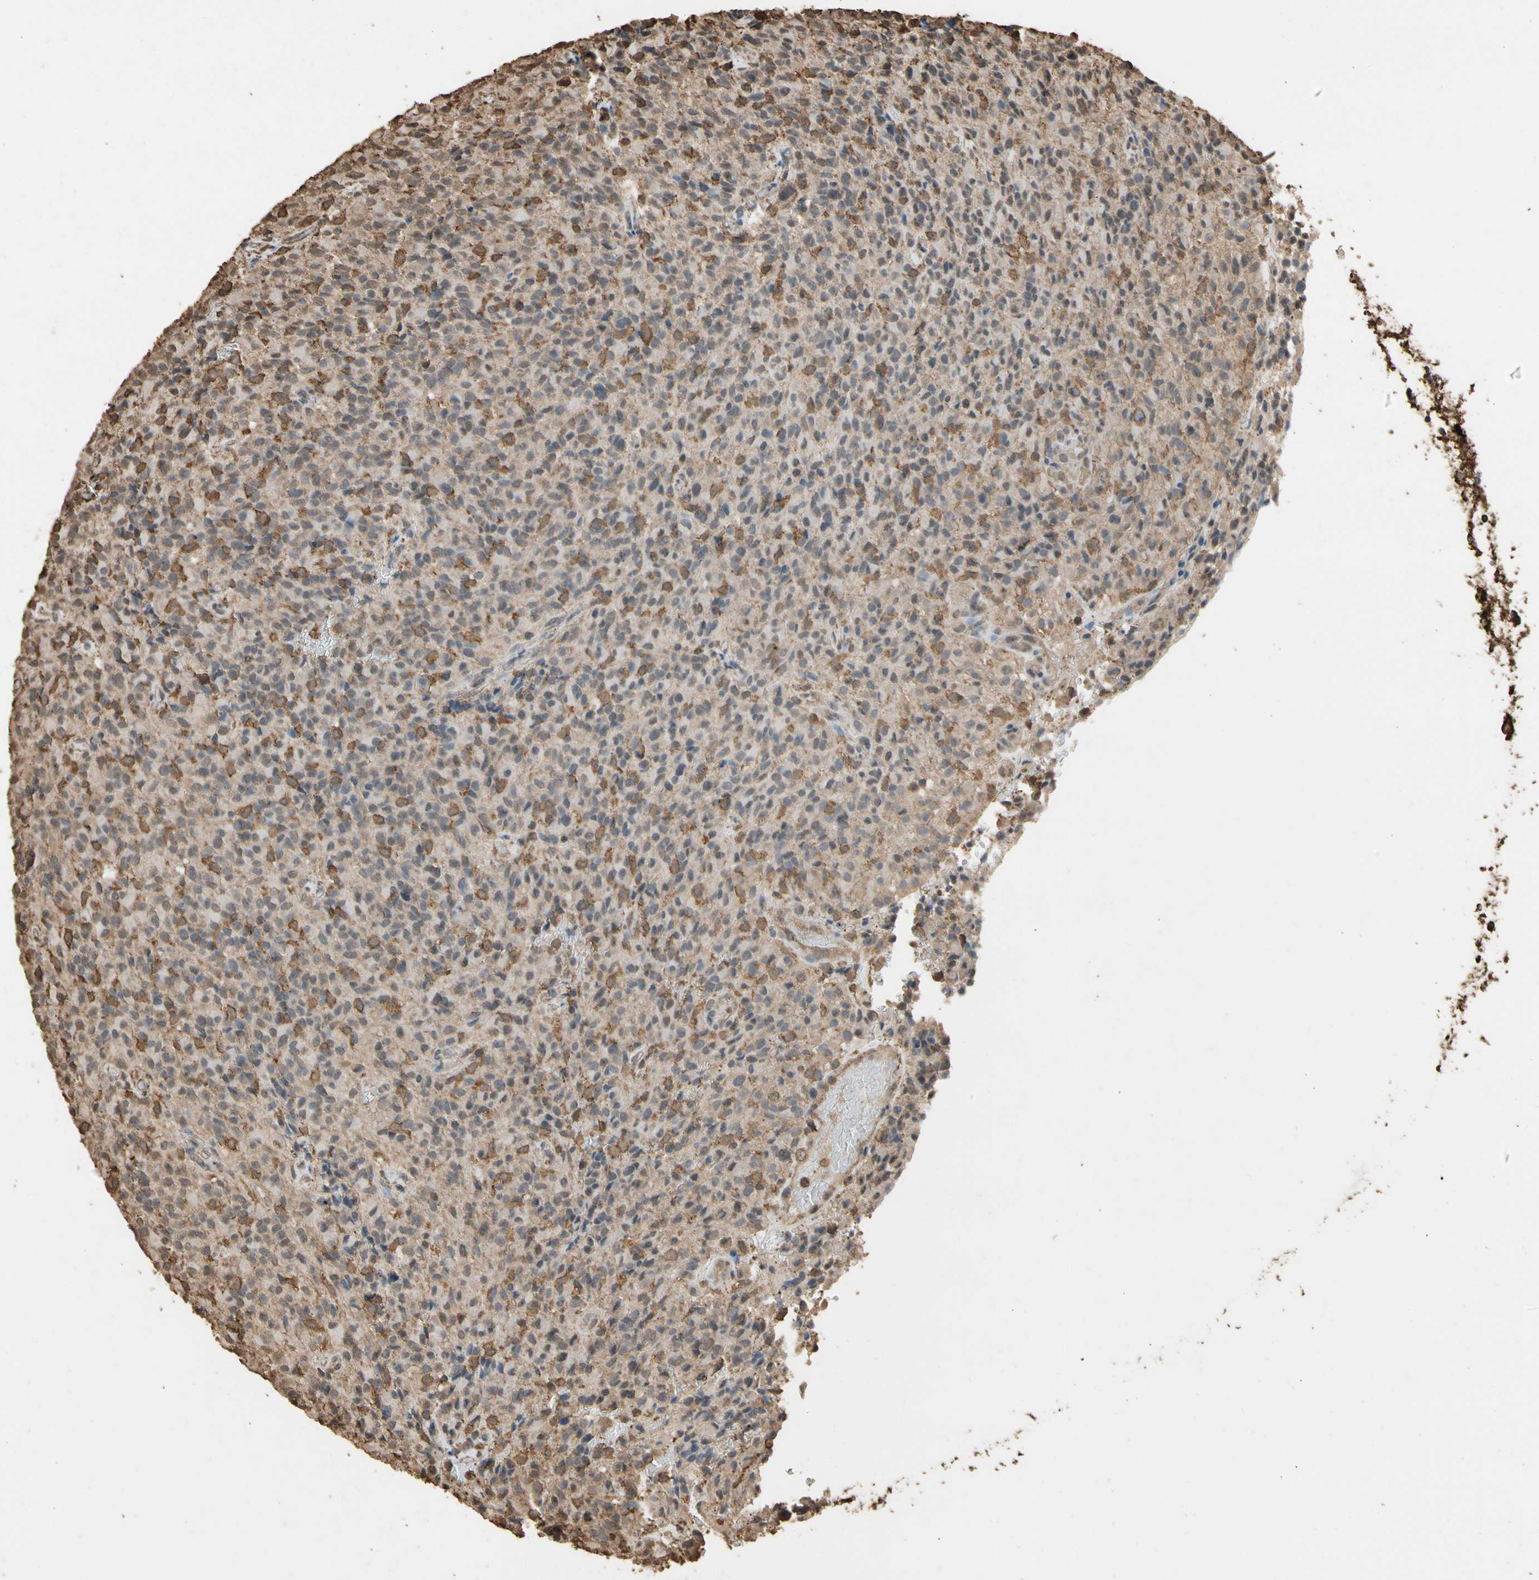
{"staining": {"intensity": "moderate", "quantity": "<25%", "location": "cytoplasmic/membranous"}, "tissue": "glioma", "cell_type": "Tumor cells", "image_type": "cancer", "snomed": [{"axis": "morphology", "description": "Glioma, malignant, High grade"}, {"axis": "topography", "description": "Brain"}], "caption": "This histopathology image demonstrates immunohistochemistry staining of human malignant high-grade glioma, with low moderate cytoplasmic/membranous expression in about <25% of tumor cells.", "gene": "TNFSF13B", "patient": {"sex": "male", "age": 71}}